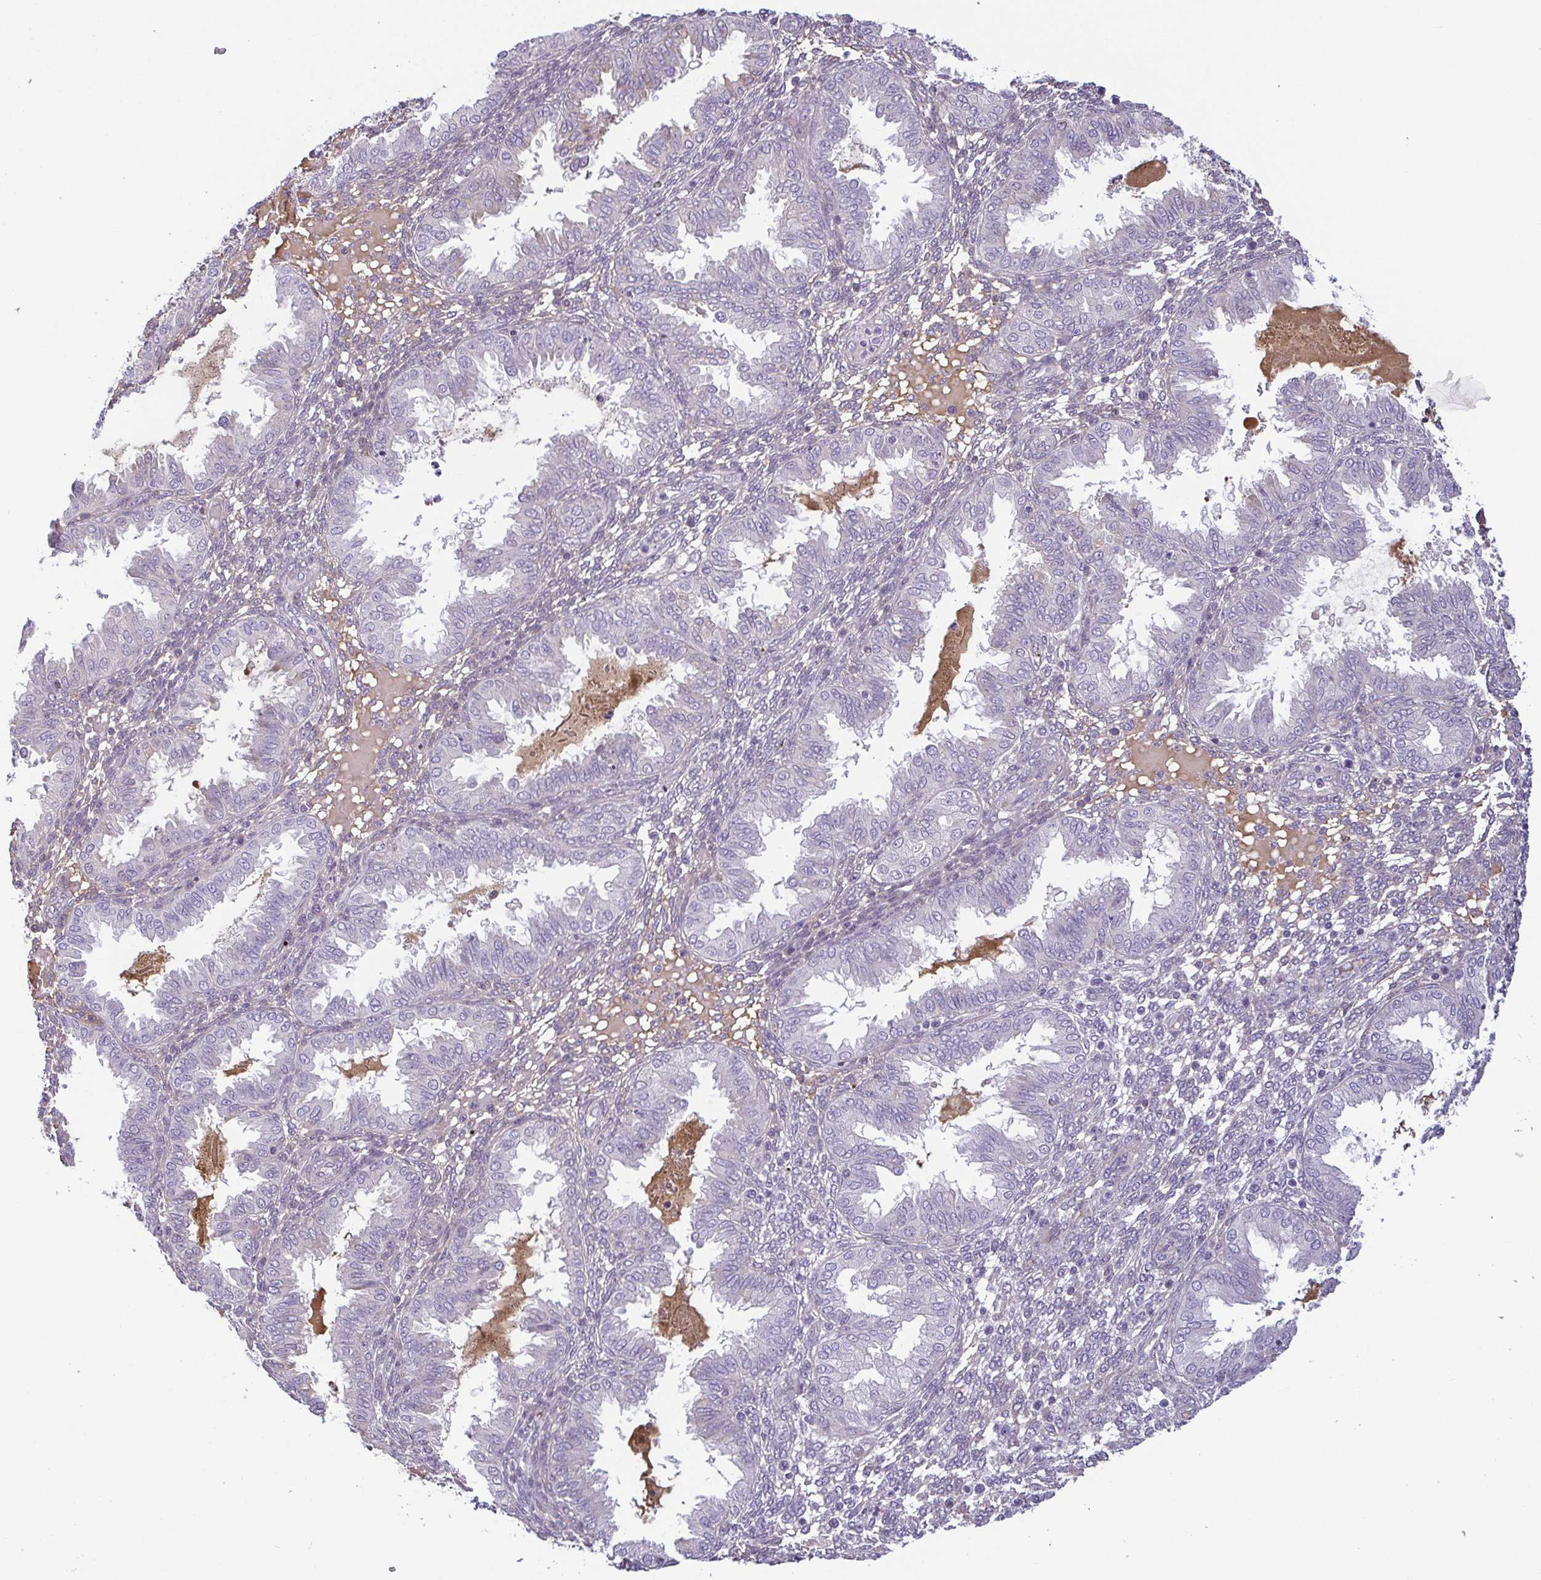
{"staining": {"intensity": "weak", "quantity": "<25%", "location": "cytoplasmic/membranous"}, "tissue": "endometrium", "cell_type": "Cells in endometrial stroma", "image_type": "normal", "snomed": [{"axis": "morphology", "description": "Normal tissue, NOS"}, {"axis": "topography", "description": "Endometrium"}], "caption": "This is a image of immunohistochemistry (IHC) staining of normal endometrium, which shows no staining in cells in endometrial stroma.", "gene": "ECM1", "patient": {"sex": "female", "age": 33}}